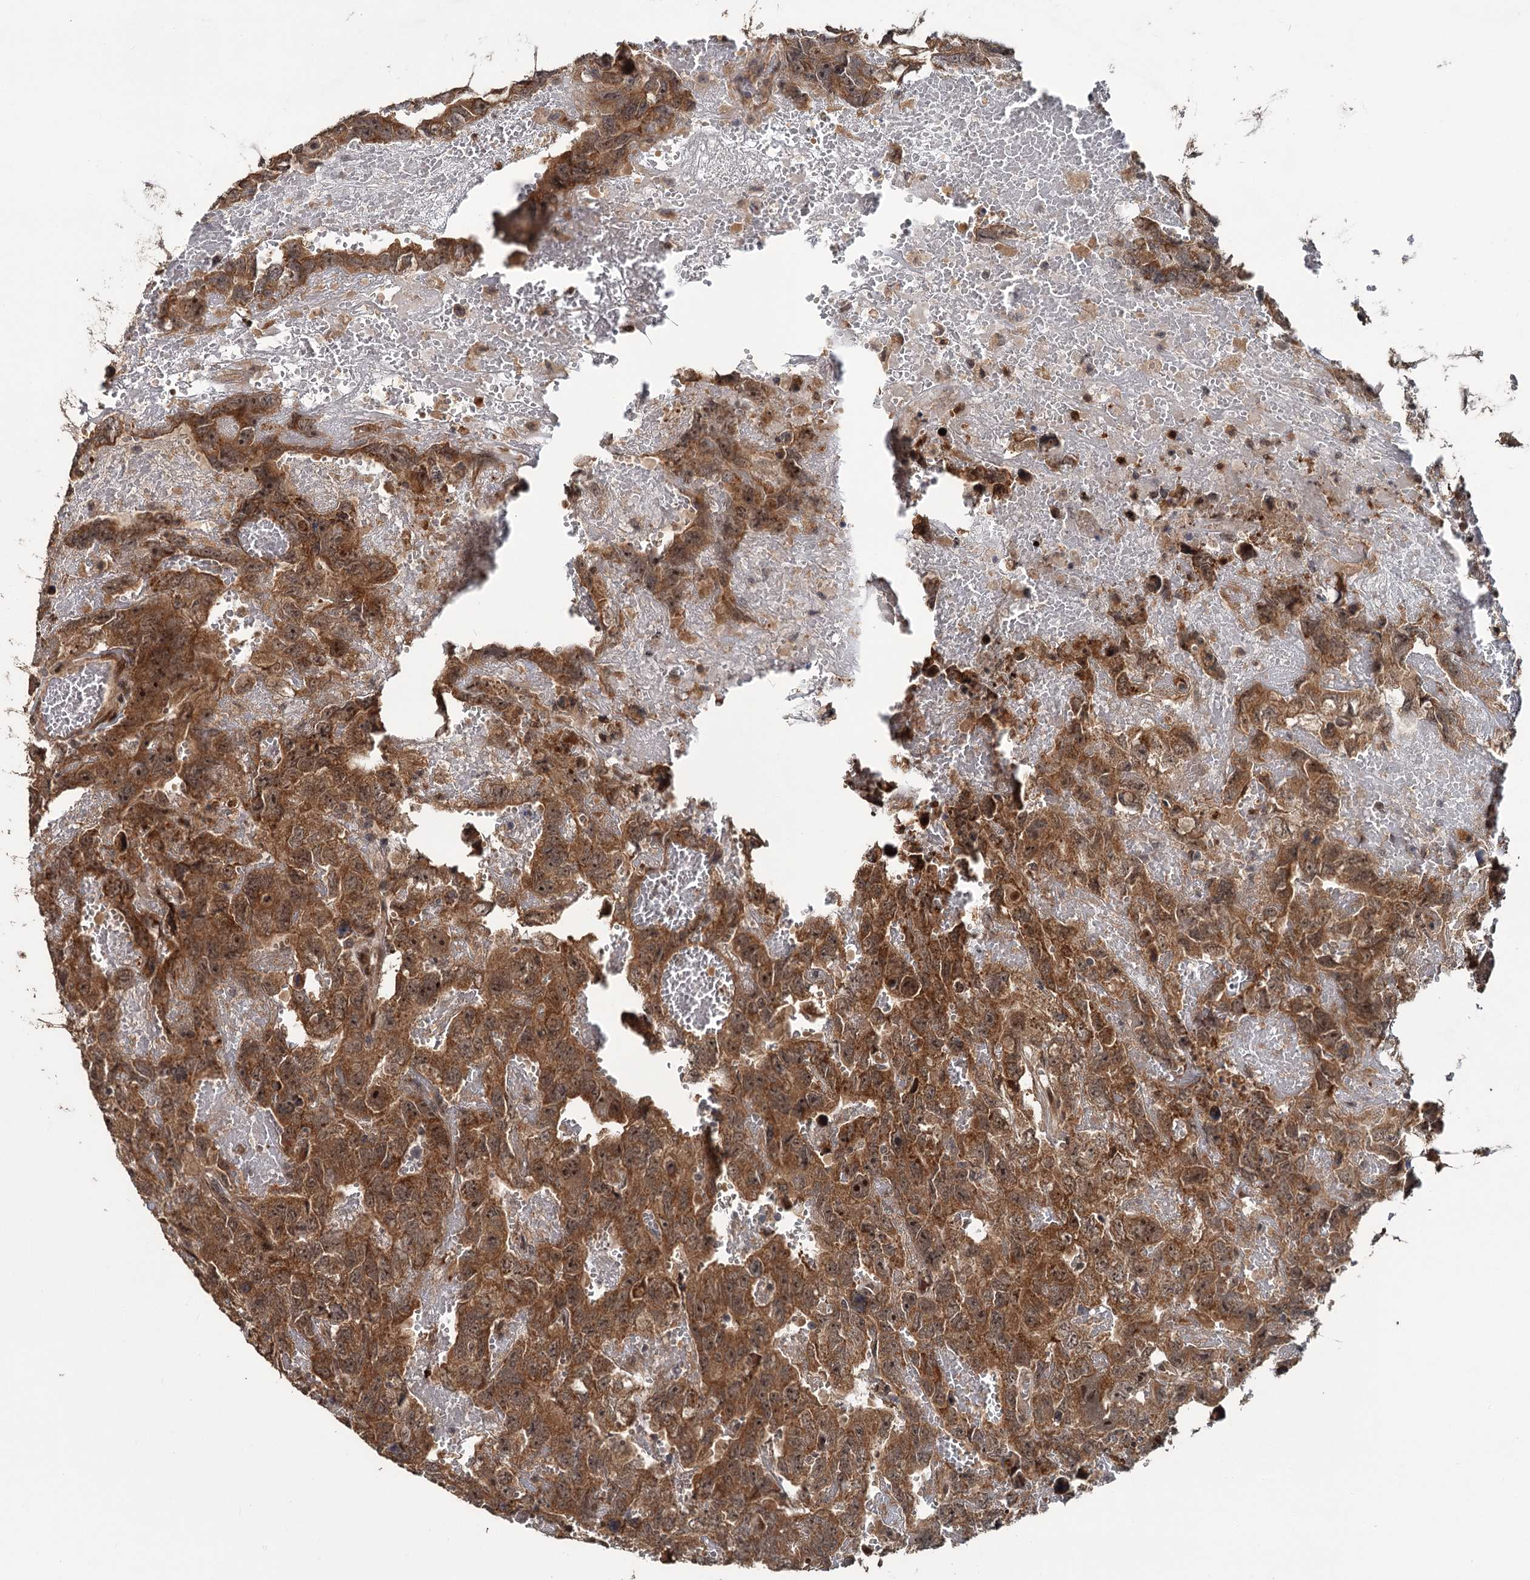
{"staining": {"intensity": "moderate", "quantity": ">75%", "location": "cytoplasmic/membranous,nuclear"}, "tissue": "testis cancer", "cell_type": "Tumor cells", "image_type": "cancer", "snomed": [{"axis": "morphology", "description": "Carcinoma, Embryonal, NOS"}, {"axis": "topography", "description": "Testis"}], "caption": "A brown stain shows moderate cytoplasmic/membranous and nuclear positivity of a protein in testis embryonal carcinoma tumor cells.", "gene": "KANSL2", "patient": {"sex": "male", "age": 45}}